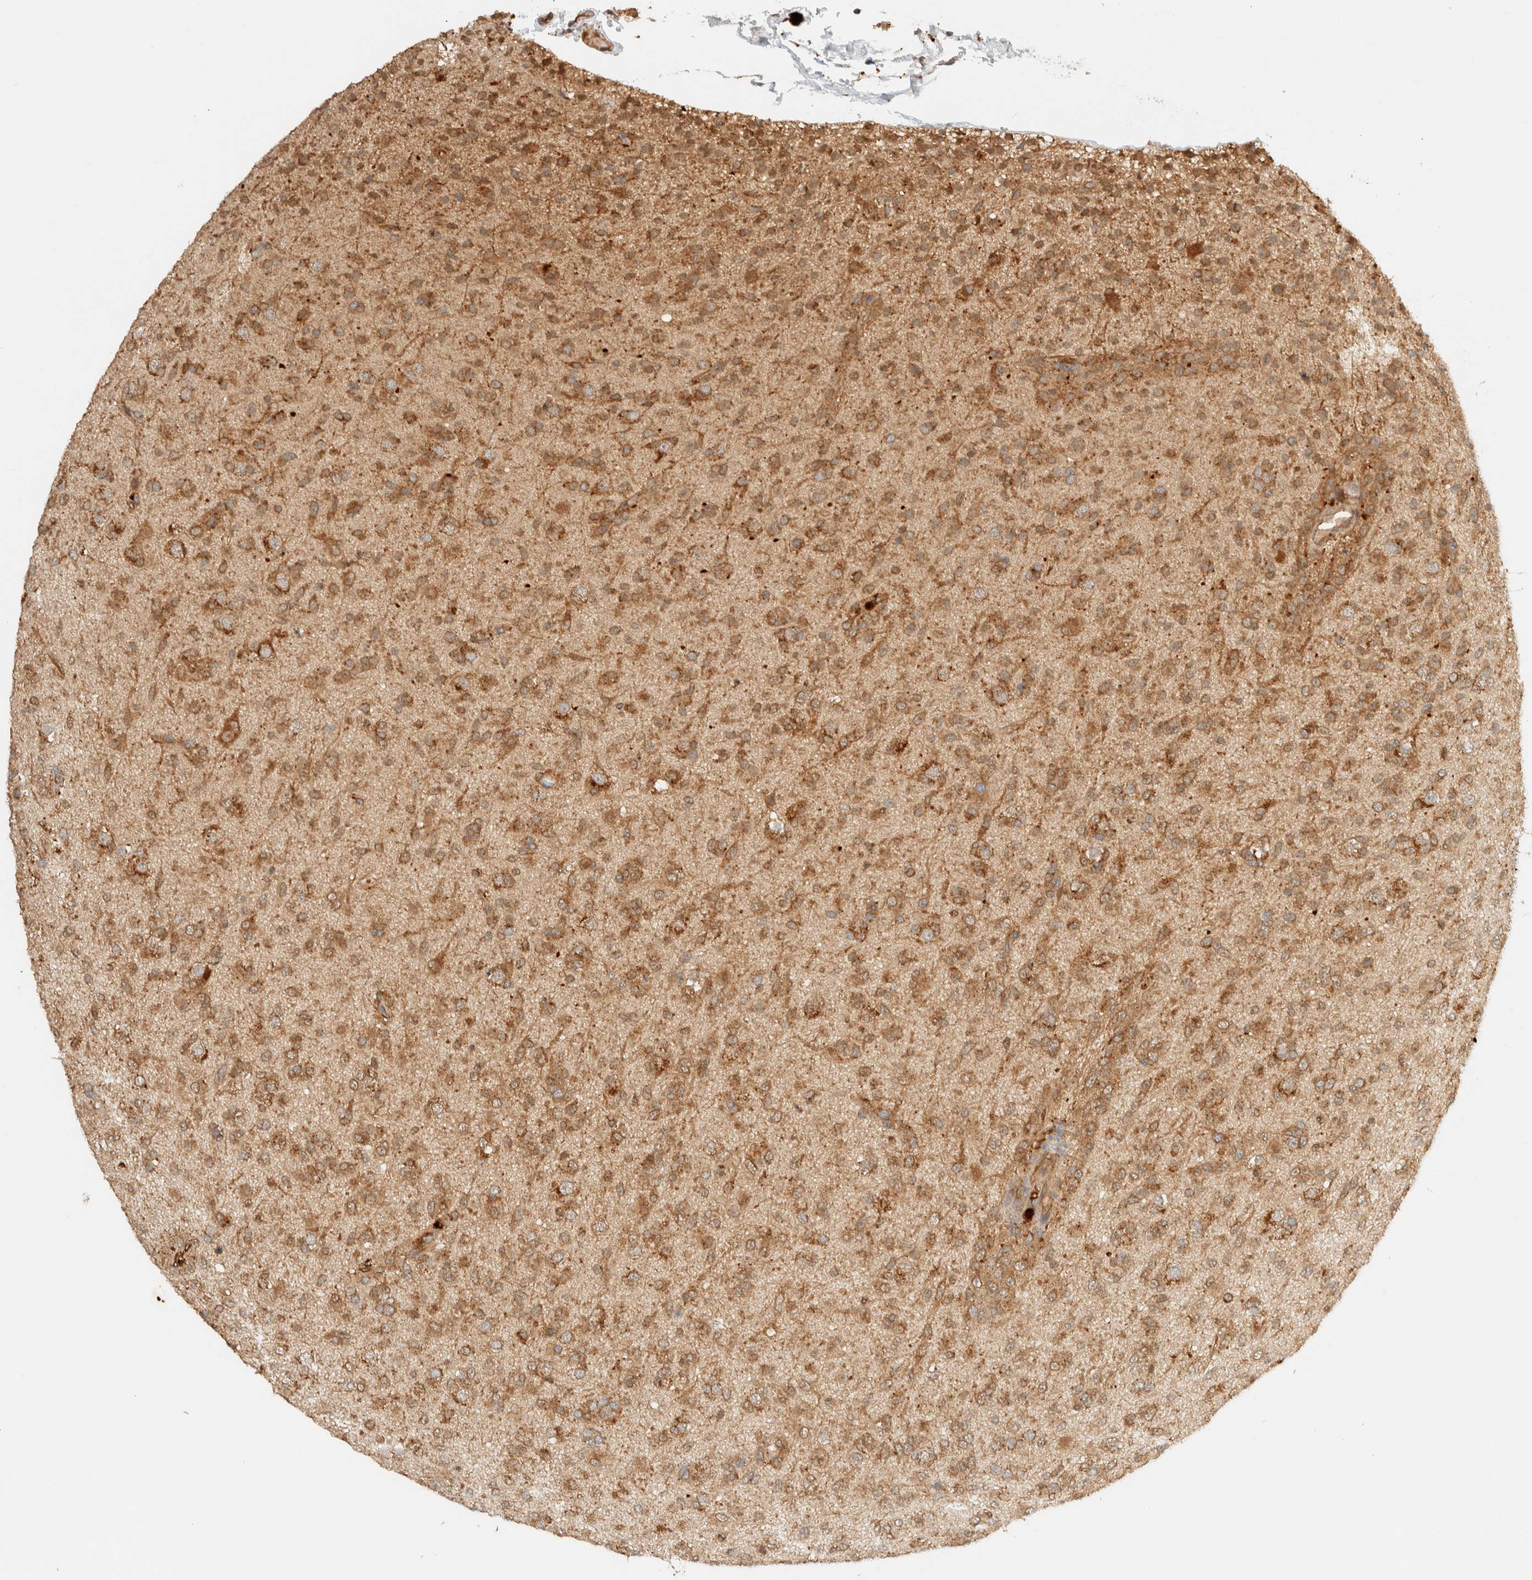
{"staining": {"intensity": "moderate", "quantity": ">75%", "location": "cytoplasmic/membranous"}, "tissue": "glioma", "cell_type": "Tumor cells", "image_type": "cancer", "snomed": [{"axis": "morphology", "description": "Glioma, malignant, Low grade"}, {"axis": "topography", "description": "Brain"}], "caption": "Protein expression analysis of glioma displays moderate cytoplasmic/membranous positivity in approximately >75% of tumor cells. The protein of interest is stained brown, and the nuclei are stained in blue (DAB (3,3'-diaminobenzidine) IHC with brightfield microscopy, high magnification).", "gene": "TMEM192", "patient": {"sex": "male", "age": 65}}